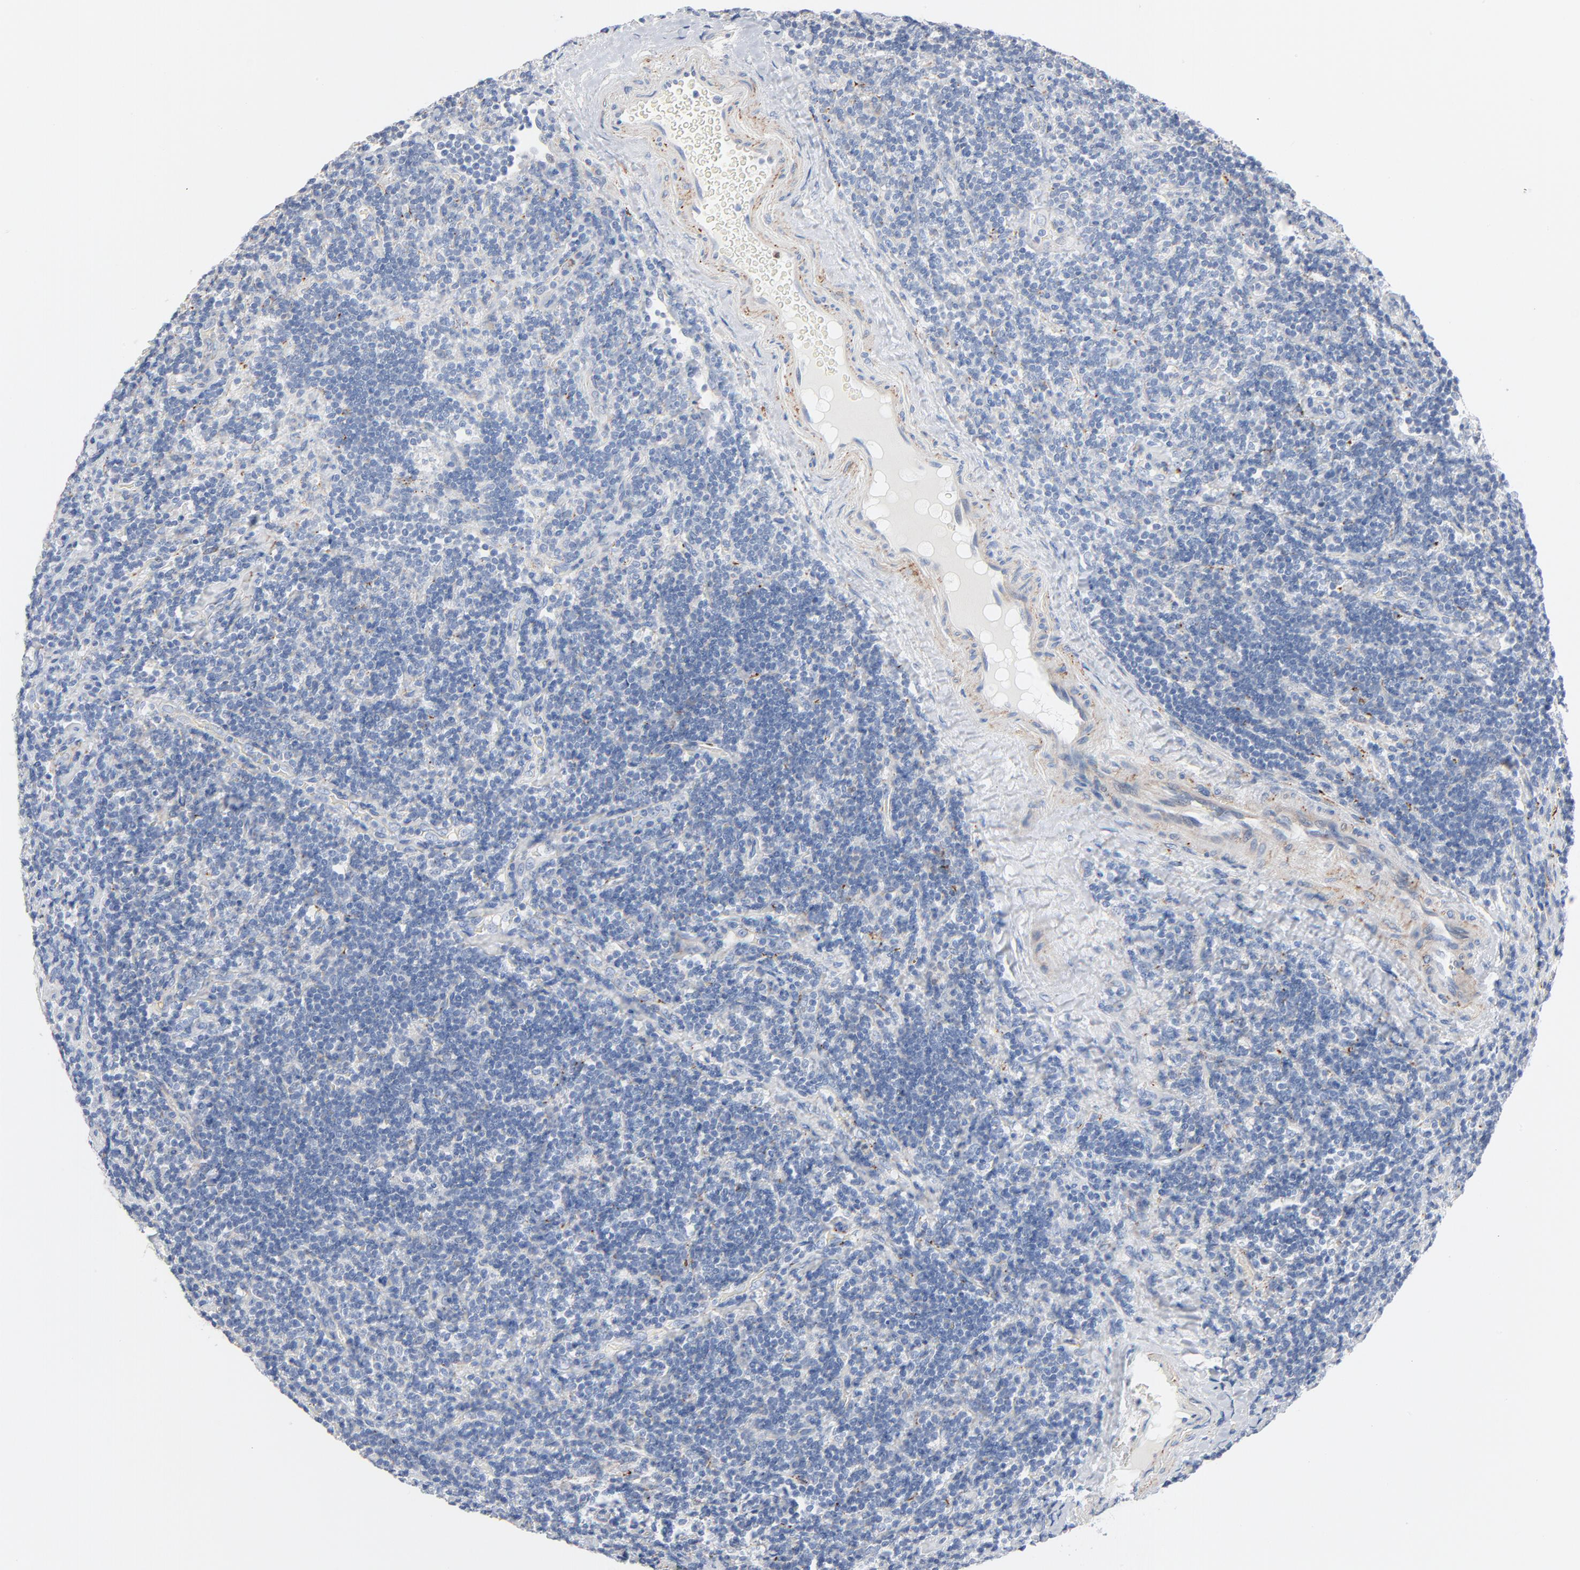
{"staining": {"intensity": "negative", "quantity": "none", "location": "none"}, "tissue": "lymphoma", "cell_type": "Tumor cells", "image_type": "cancer", "snomed": [{"axis": "morphology", "description": "Malignant lymphoma, non-Hodgkin's type, Low grade"}, {"axis": "topography", "description": "Lymph node"}], "caption": "Immunohistochemistry (IHC) micrograph of lymphoma stained for a protein (brown), which reveals no positivity in tumor cells. (DAB immunohistochemistry (IHC) visualized using brightfield microscopy, high magnification).", "gene": "IFT43", "patient": {"sex": "male", "age": 70}}